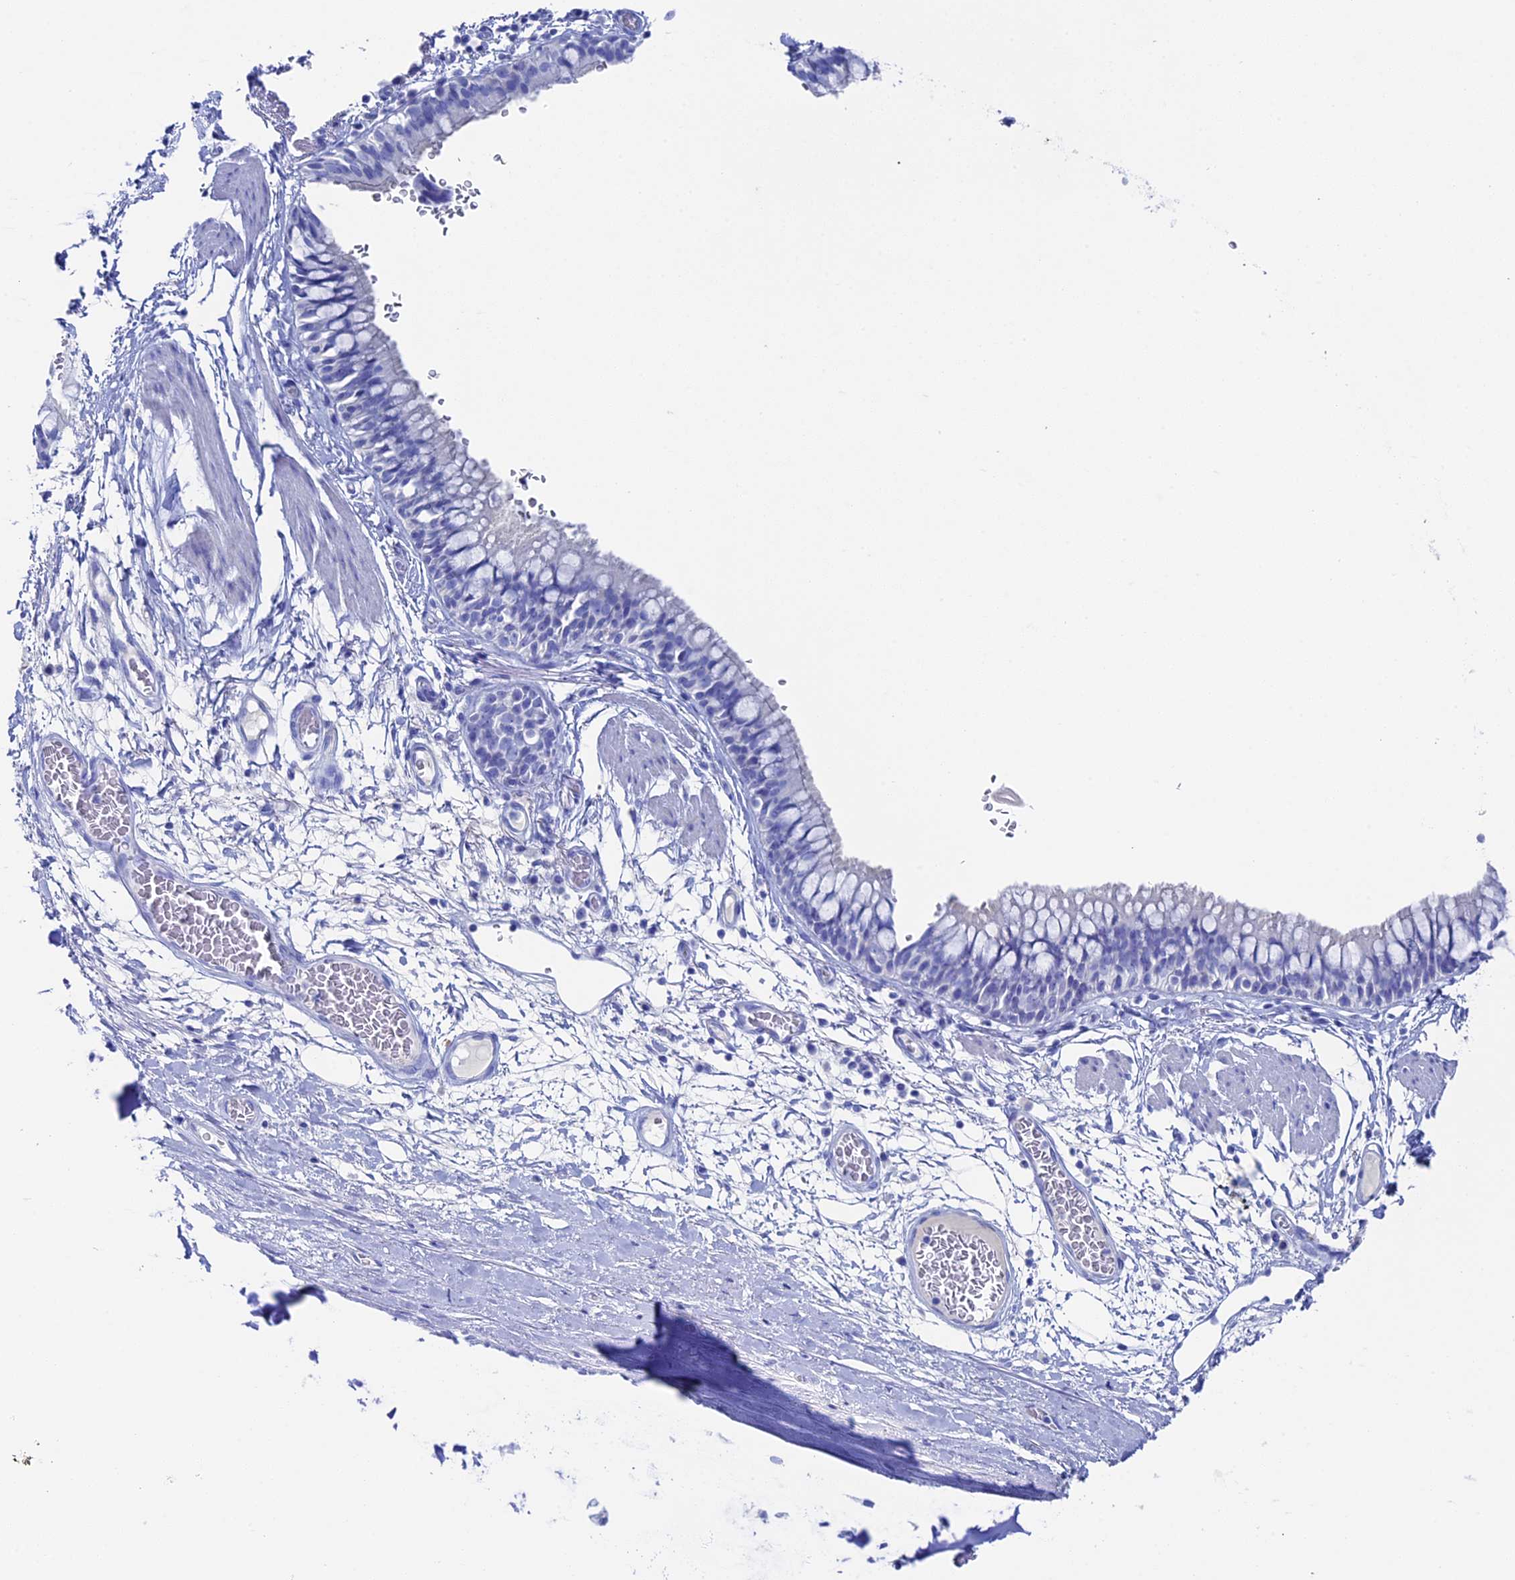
{"staining": {"intensity": "negative", "quantity": "none", "location": "none"}, "tissue": "bronchus", "cell_type": "Respiratory epithelial cells", "image_type": "normal", "snomed": [{"axis": "morphology", "description": "Normal tissue, NOS"}, {"axis": "topography", "description": "Cartilage tissue"}, {"axis": "topography", "description": "Bronchus"}], "caption": "The immunohistochemistry micrograph has no significant expression in respiratory epithelial cells of bronchus. The staining was performed using DAB (3,3'-diaminobenzidine) to visualize the protein expression in brown, while the nuclei were stained in blue with hematoxylin (Magnification: 20x).", "gene": "UNC119", "patient": {"sex": "female", "age": 36}}